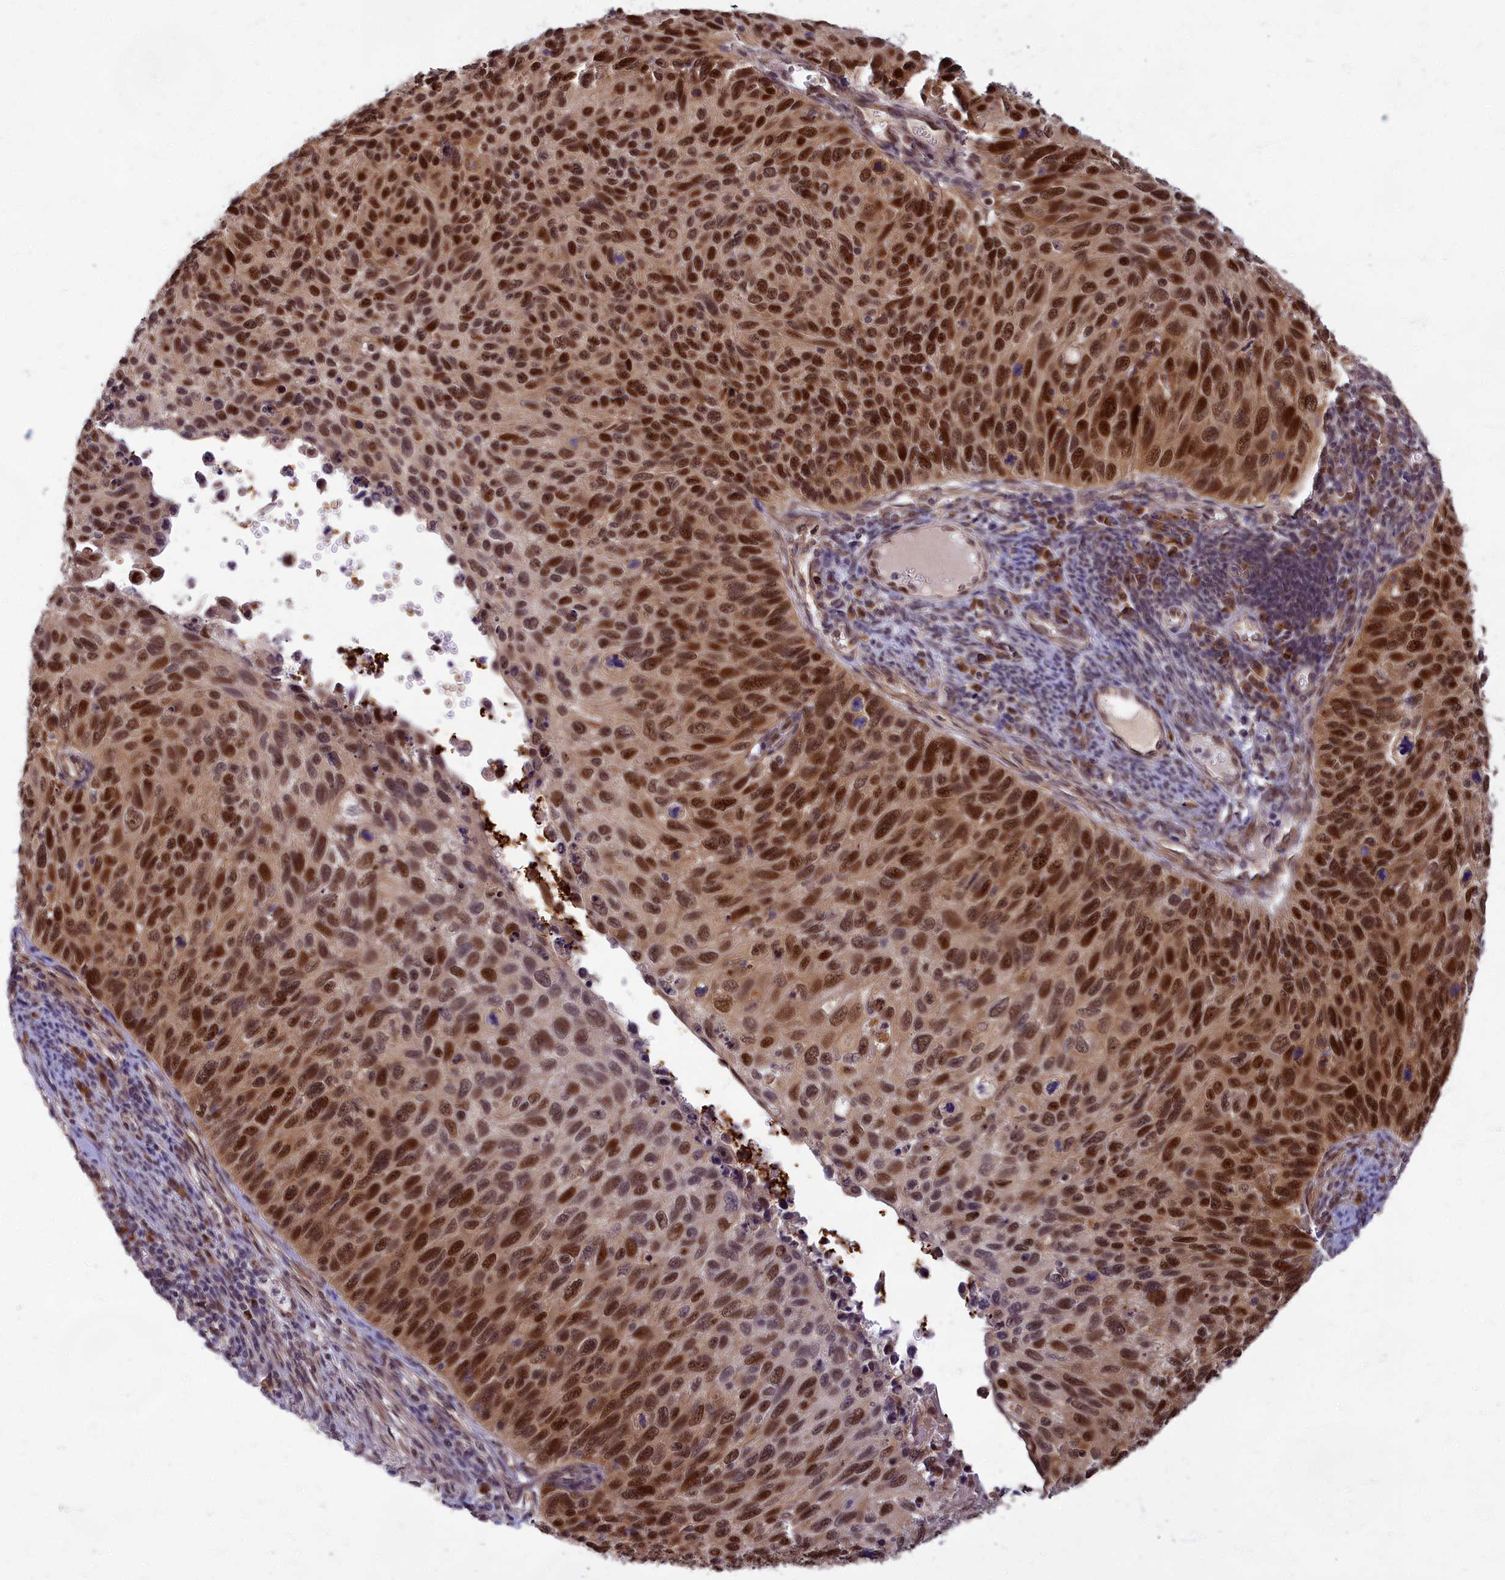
{"staining": {"intensity": "strong", "quantity": ">75%", "location": "nuclear"}, "tissue": "cervical cancer", "cell_type": "Tumor cells", "image_type": "cancer", "snomed": [{"axis": "morphology", "description": "Squamous cell carcinoma, NOS"}, {"axis": "topography", "description": "Cervix"}], "caption": "Human cervical squamous cell carcinoma stained with a brown dye exhibits strong nuclear positive expression in about >75% of tumor cells.", "gene": "EARS2", "patient": {"sex": "female", "age": 70}}